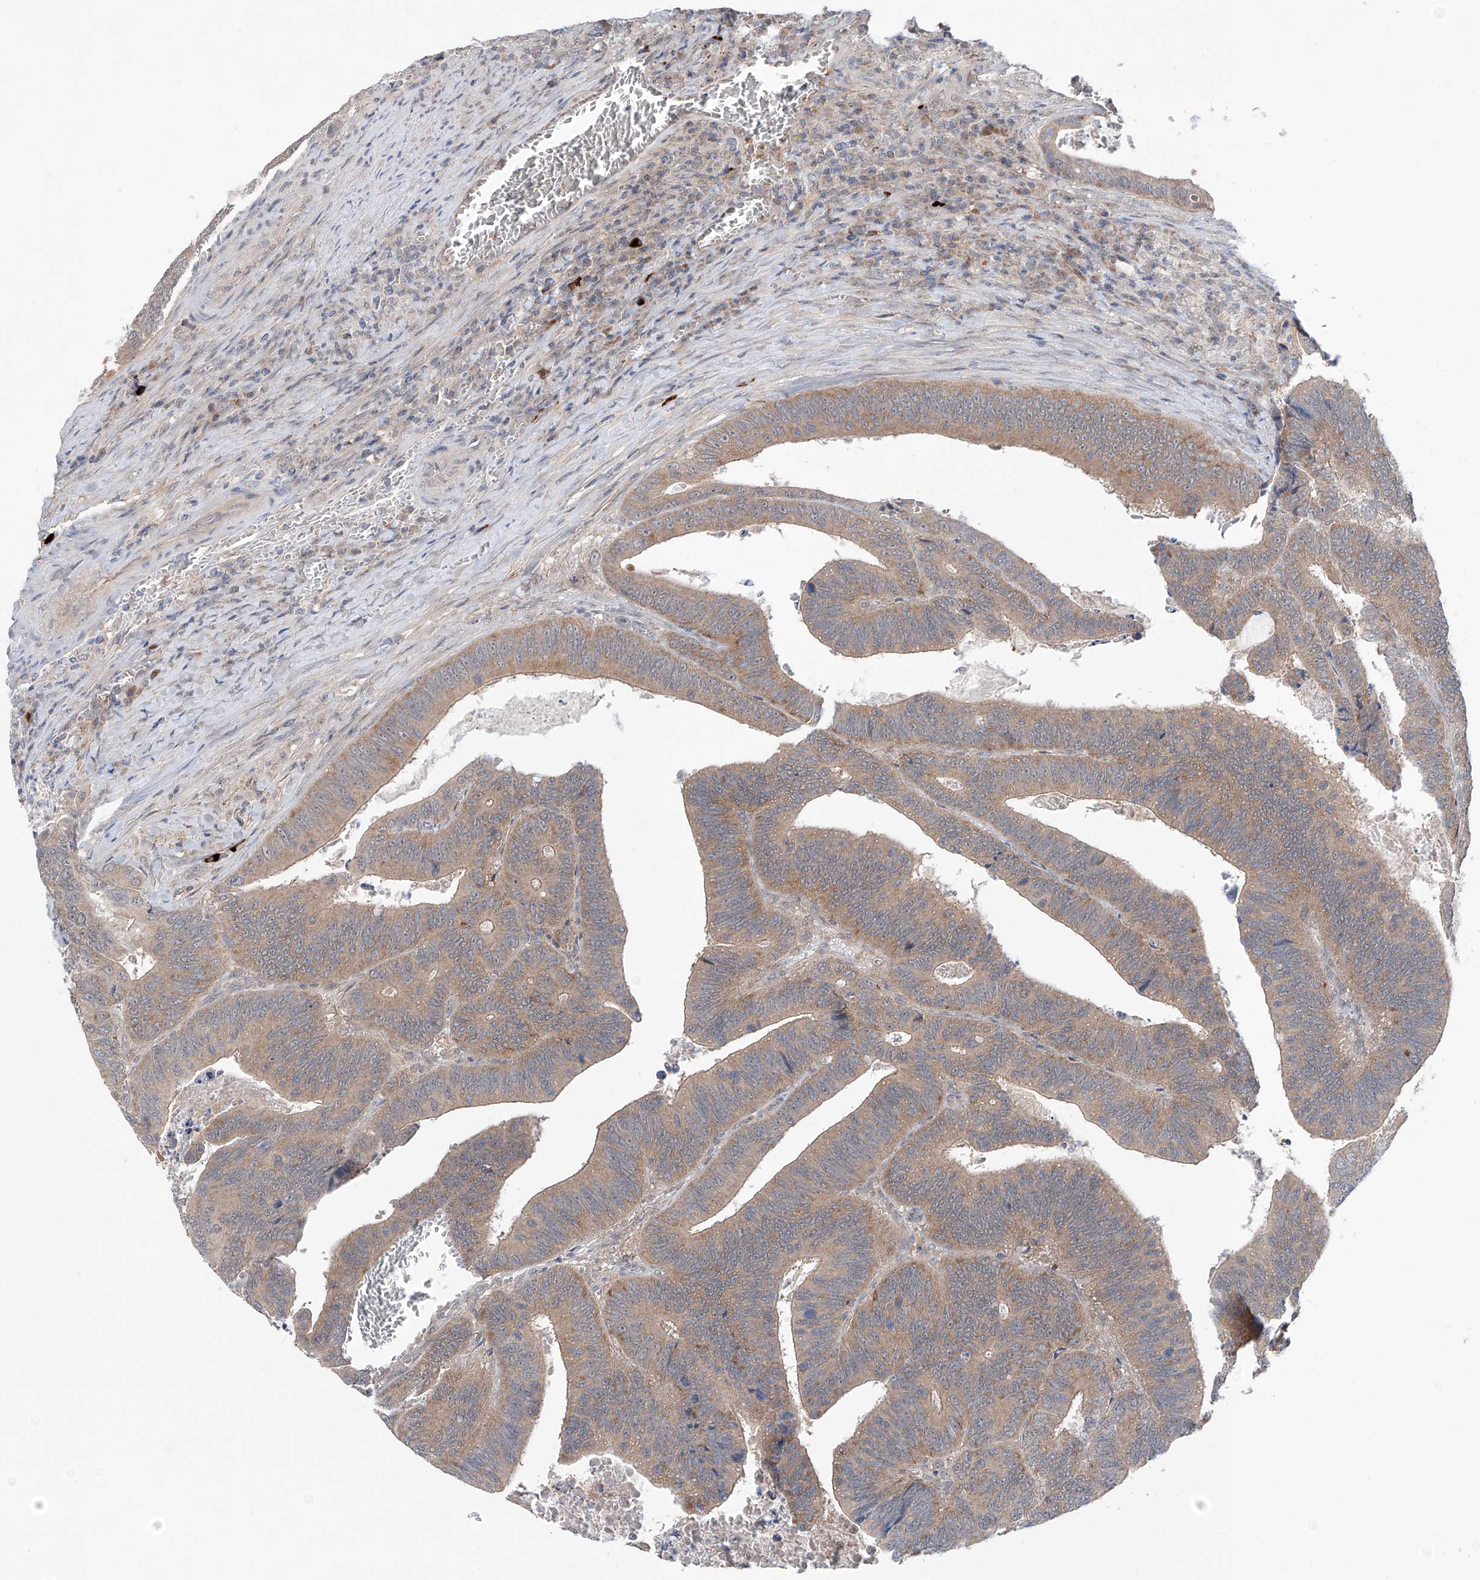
{"staining": {"intensity": "moderate", "quantity": ">75%", "location": "cytoplasmic/membranous"}, "tissue": "colorectal cancer", "cell_type": "Tumor cells", "image_type": "cancer", "snomed": [{"axis": "morphology", "description": "Inflammation, NOS"}, {"axis": "morphology", "description": "Adenocarcinoma, NOS"}, {"axis": "topography", "description": "Colon"}], "caption": "An image showing moderate cytoplasmic/membranous staining in about >75% of tumor cells in colorectal cancer, as visualized by brown immunohistochemical staining.", "gene": "SIX4", "patient": {"sex": "male", "age": 72}}